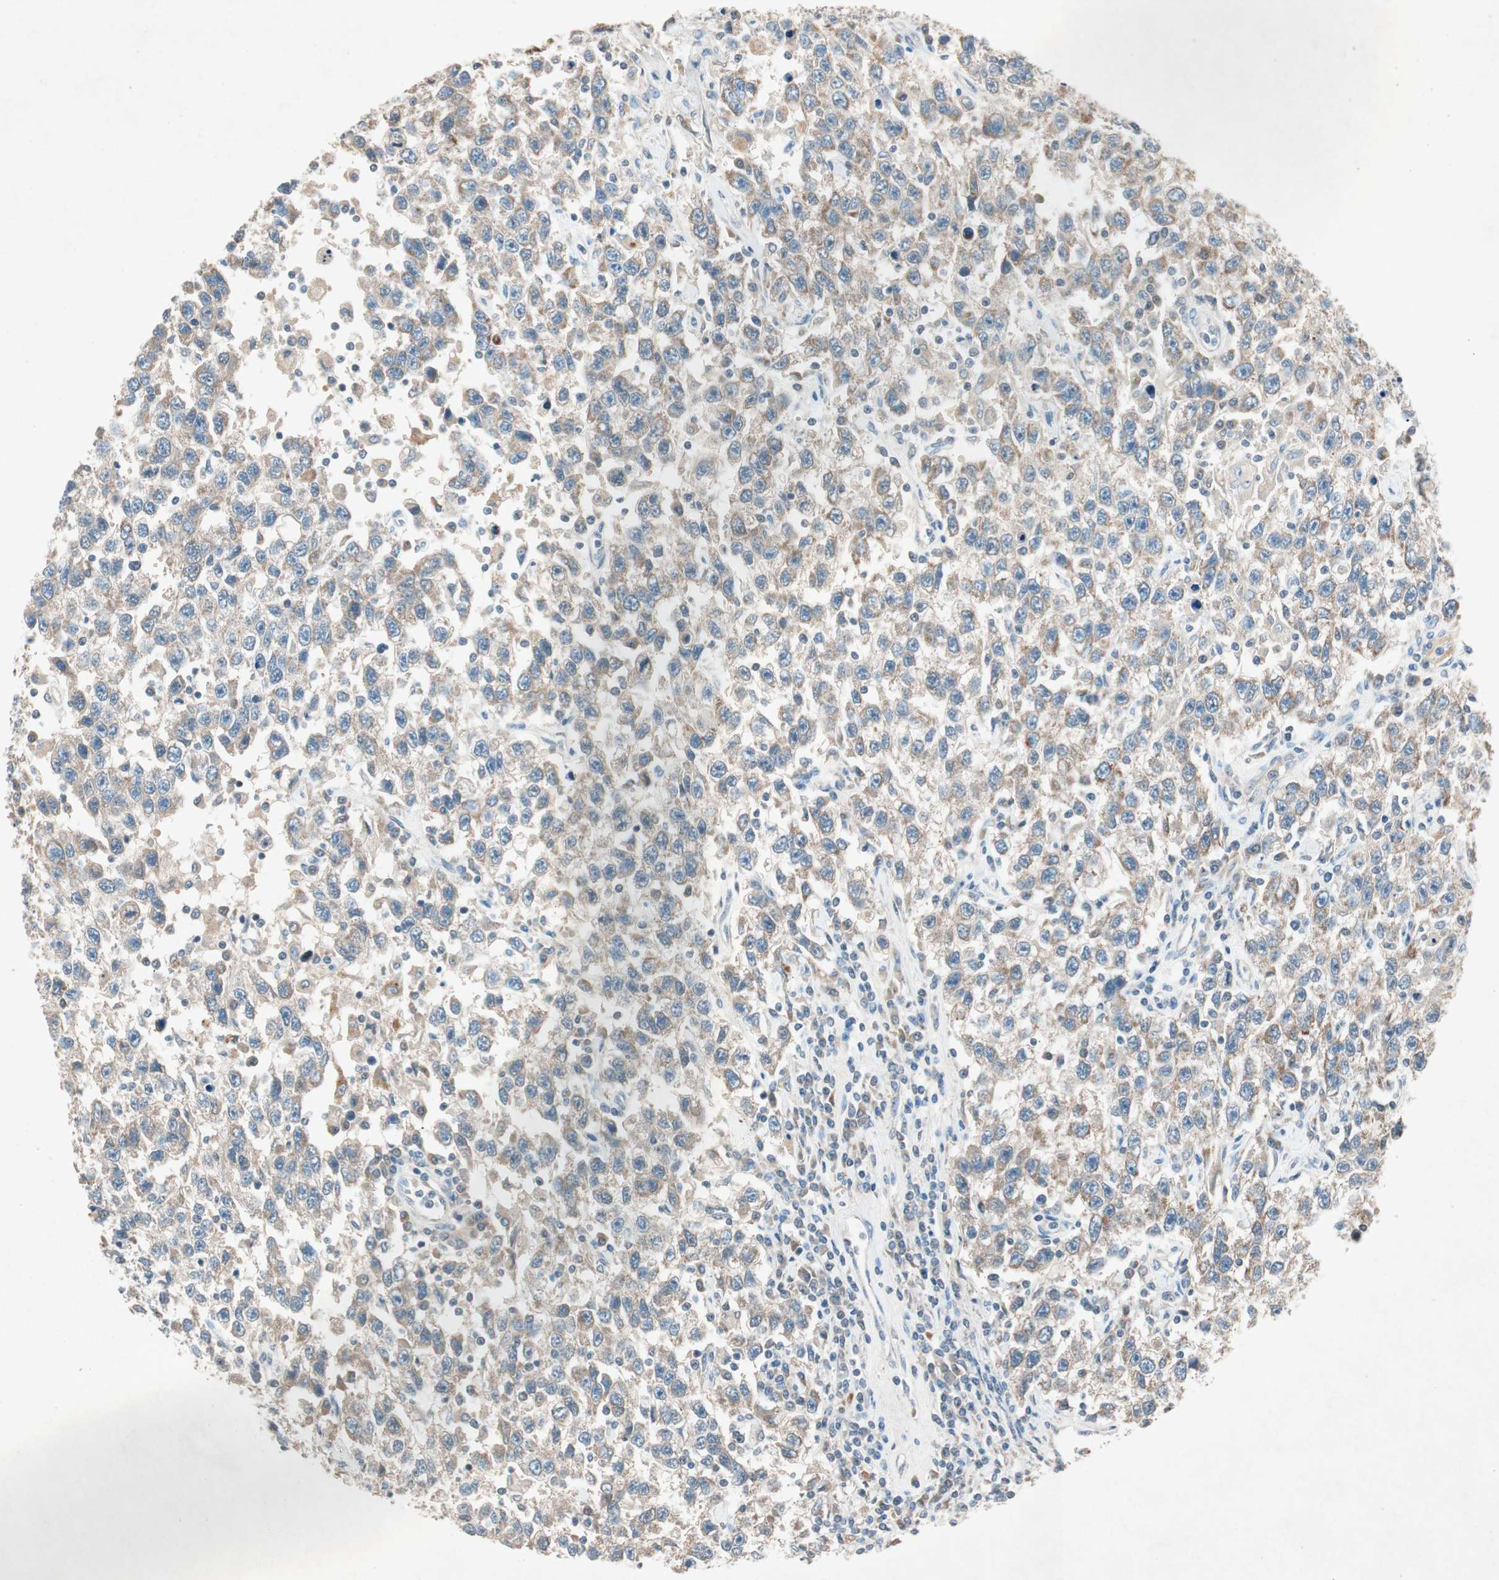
{"staining": {"intensity": "weak", "quantity": "25%-75%", "location": "cytoplasmic/membranous"}, "tissue": "testis cancer", "cell_type": "Tumor cells", "image_type": "cancer", "snomed": [{"axis": "morphology", "description": "Seminoma, NOS"}, {"axis": "topography", "description": "Testis"}], "caption": "Human seminoma (testis) stained for a protein (brown) reveals weak cytoplasmic/membranous positive expression in approximately 25%-75% of tumor cells.", "gene": "NKAIN1", "patient": {"sex": "male", "age": 41}}